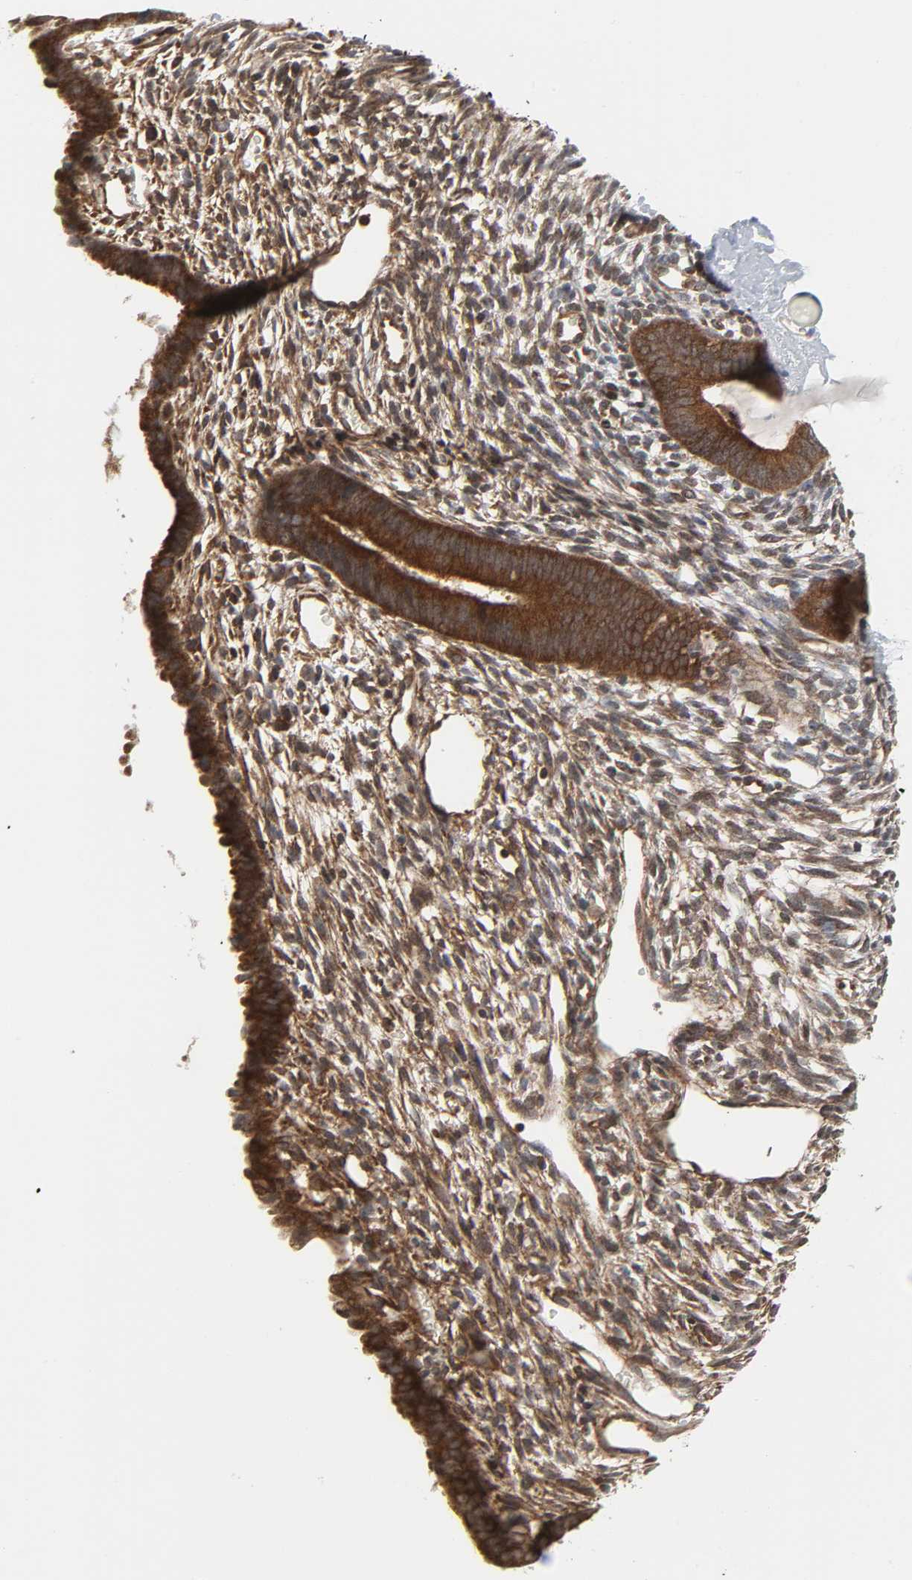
{"staining": {"intensity": "strong", "quantity": ">75%", "location": "cytoplasmic/membranous"}, "tissue": "endometrium", "cell_type": "Cells in endometrial stroma", "image_type": "normal", "snomed": [{"axis": "morphology", "description": "Normal tissue, NOS"}, {"axis": "topography", "description": "Endometrium"}], "caption": "Immunohistochemistry of benign human endometrium reveals high levels of strong cytoplasmic/membranous expression in approximately >75% of cells in endometrial stroma.", "gene": "GSK3A", "patient": {"sex": "female", "age": 57}}